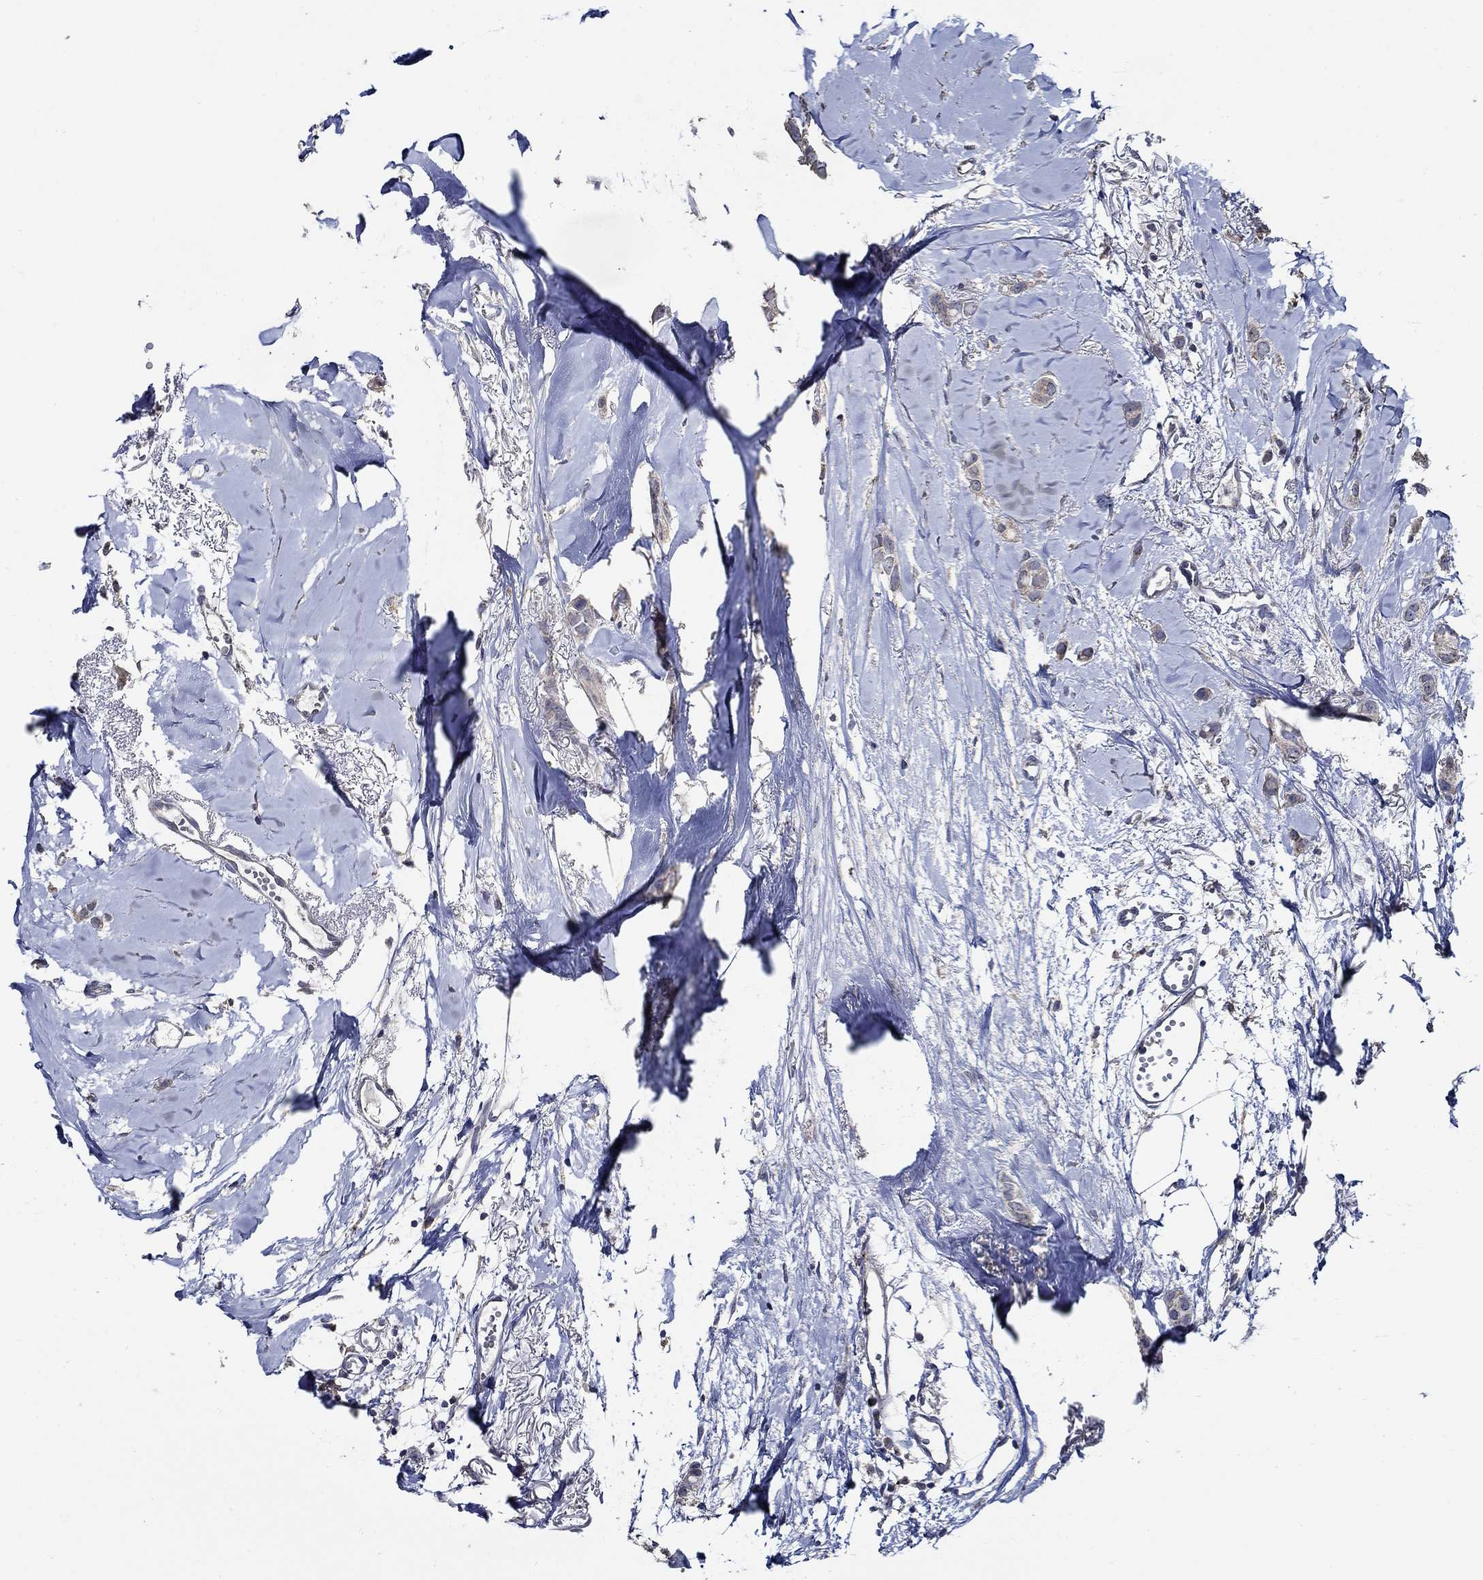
{"staining": {"intensity": "weak", "quantity": "<25%", "location": "cytoplasmic/membranous"}, "tissue": "breast cancer", "cell_type": "Tumor cells", "image_type": "cancer", "snomed": [{"axis": "morphology", "description": "Duct carcinoma"}, {"axis": "topography", "description": "Breast"}], "caption": "High power microscopy histopathology image of an immunohistochemistry (IHC) micrograph of breast cancer (infiltrating ductal carcinoma), revealing no significant positivity in tumor cells.", "gene": "WDR53", "patient": {"sex": "female", "age": 85}}